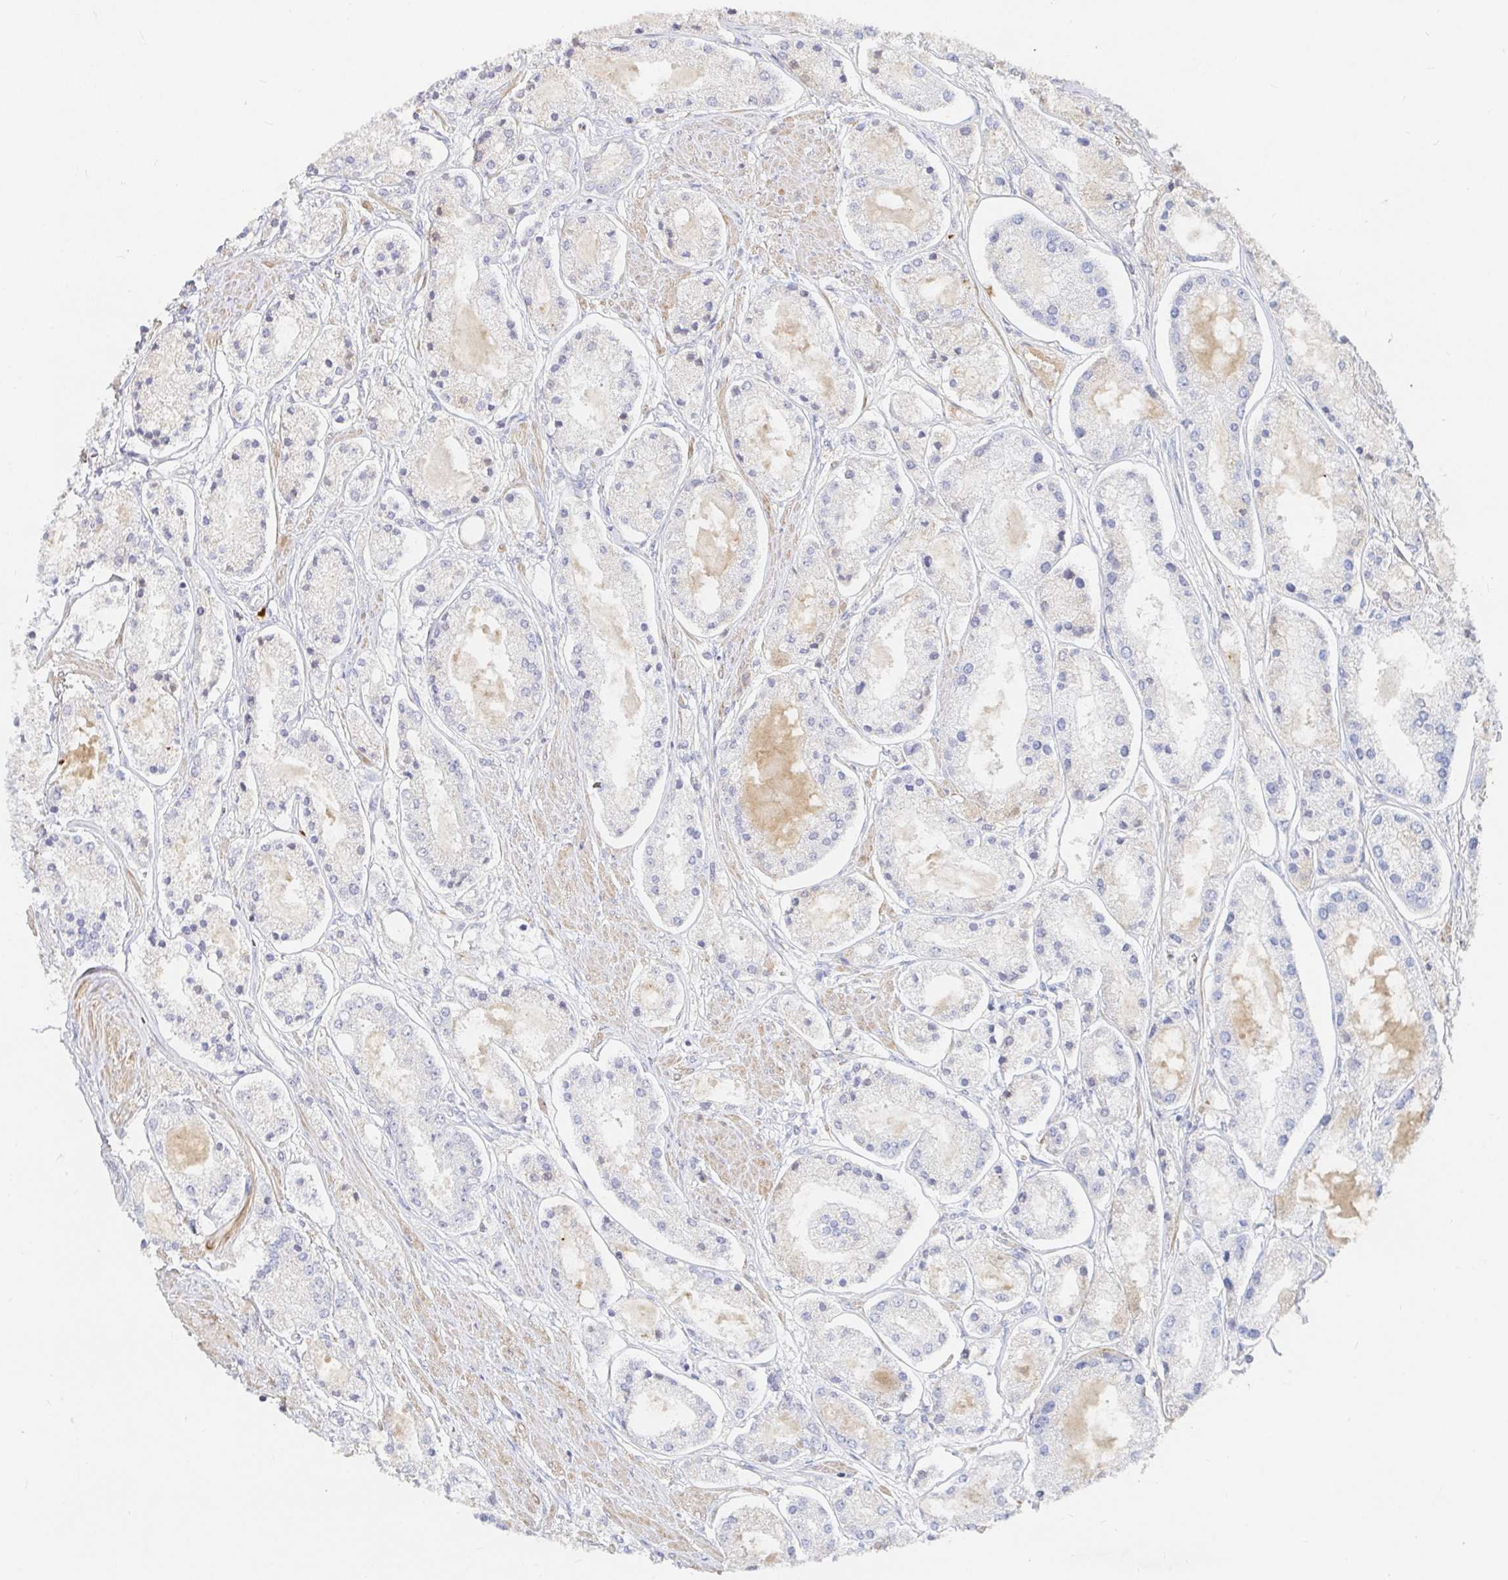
{"staining": {"intensity": "negative", "quantity": "none", "location": "none"}, "tissue": "prostate cancer", "cell_type": "Tumor cells", "image_type": "cancer", "snomed": [{"axis": "morphology", "description": "Adenocarcinoma, High grade"}, {"axis": "topography", "description": "Prostate"}], "caption": "Tumor cells show no significant protein expression in adenocarcinoma (high-grade) (prostate).", "gene": "NME9", "patient": {"sex": "male", "age": 66}}